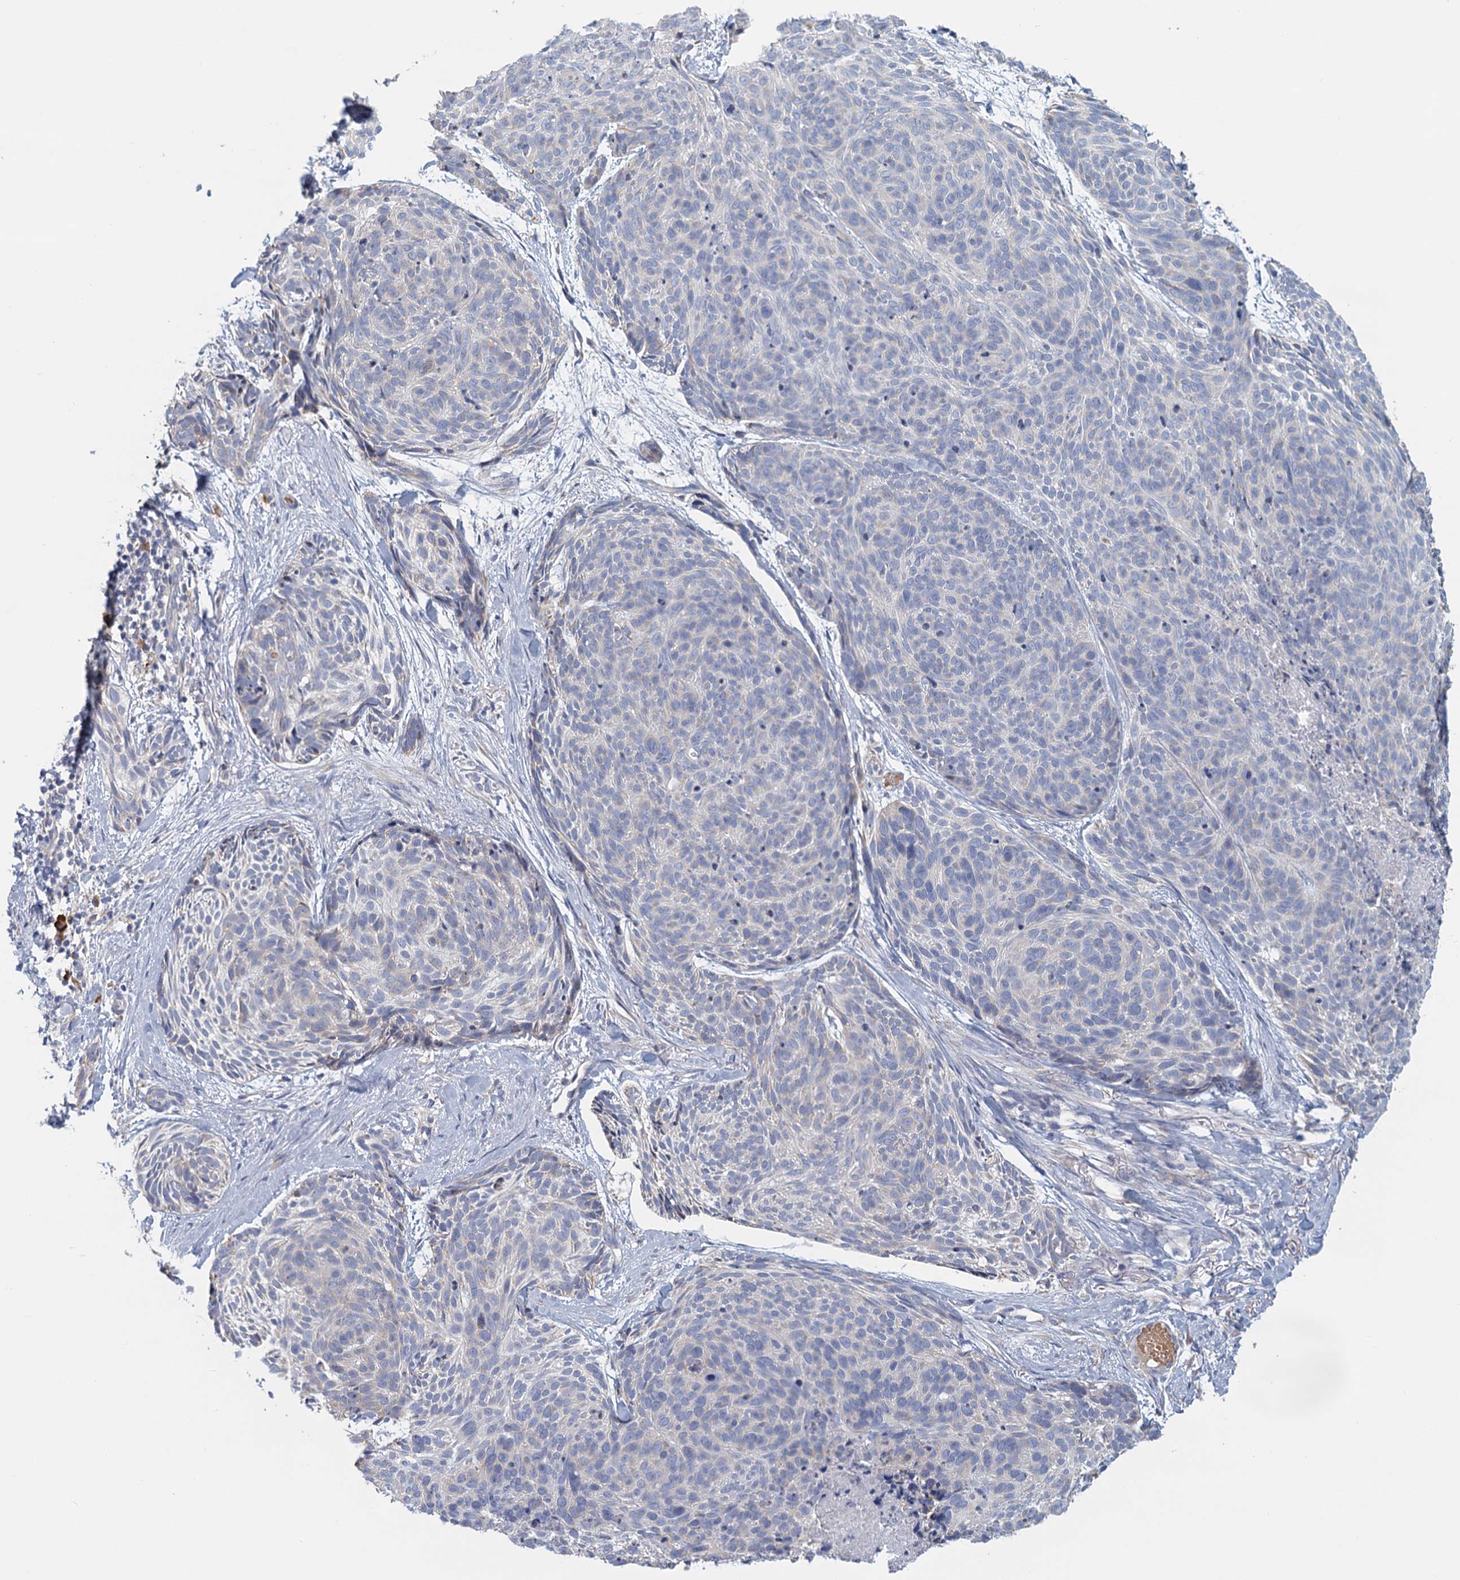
{"staining": {"intensity": "negative", "quantity": "none", "location": "none"}, "tissue": "skin cancer", "cell_type": "Tumor cells", "image_type": "cancer", "snomed": [{"axis": "morphology", "description": "Normal tissue, NOS"}, {"axis": "morphology", "description": "Basal cell carcinoma"}, {"axis": "topography", "description": "Skin"}], "caption": "The image demonstrates no staining of tumor cells in skin cancer (basal cell carcinoma). (Stains: DAB IHC with hematoxylin counter stain, Microscopy: brightfield microscopy at high magnification).", "gene": "ANKRD16", "patient": {"sex": "male", "age": 66}}